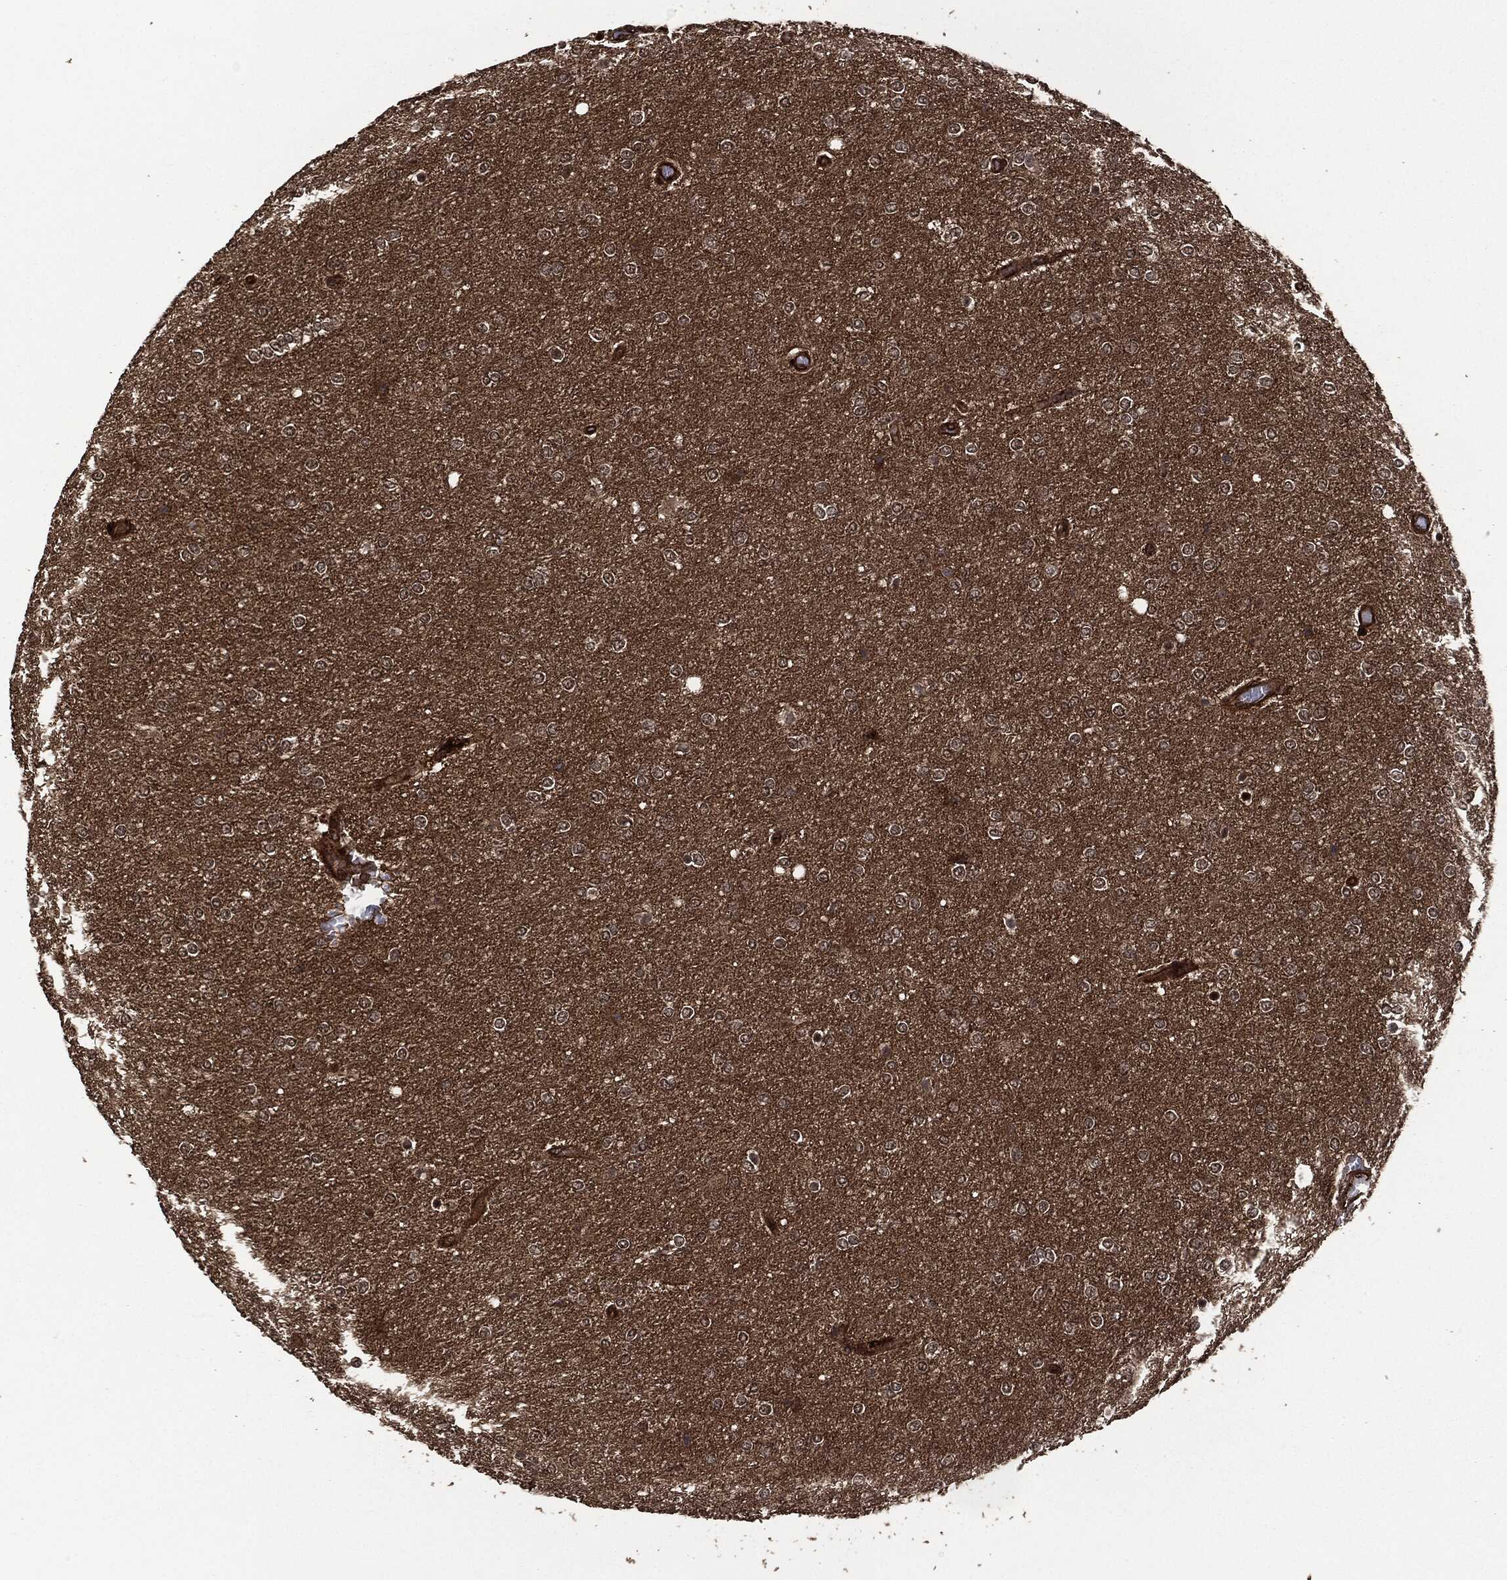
{"staining": {"intensity": "negative", "quantity": "none", "location": "none"}, "tissue": "glioma", "cell_type": "Tumor cells", "image_type": "cancer", "snomed": [{"axis": "morphology", "description": "Glioma, malignant, High grade"}, {"axis": "topography", "description": "Brain"}], "caption": "Tumor cells show no significant positivity in malignant glioma (high-grade).", "gene": "HRAS", "patient": {"sex": "female", "age": 61}}